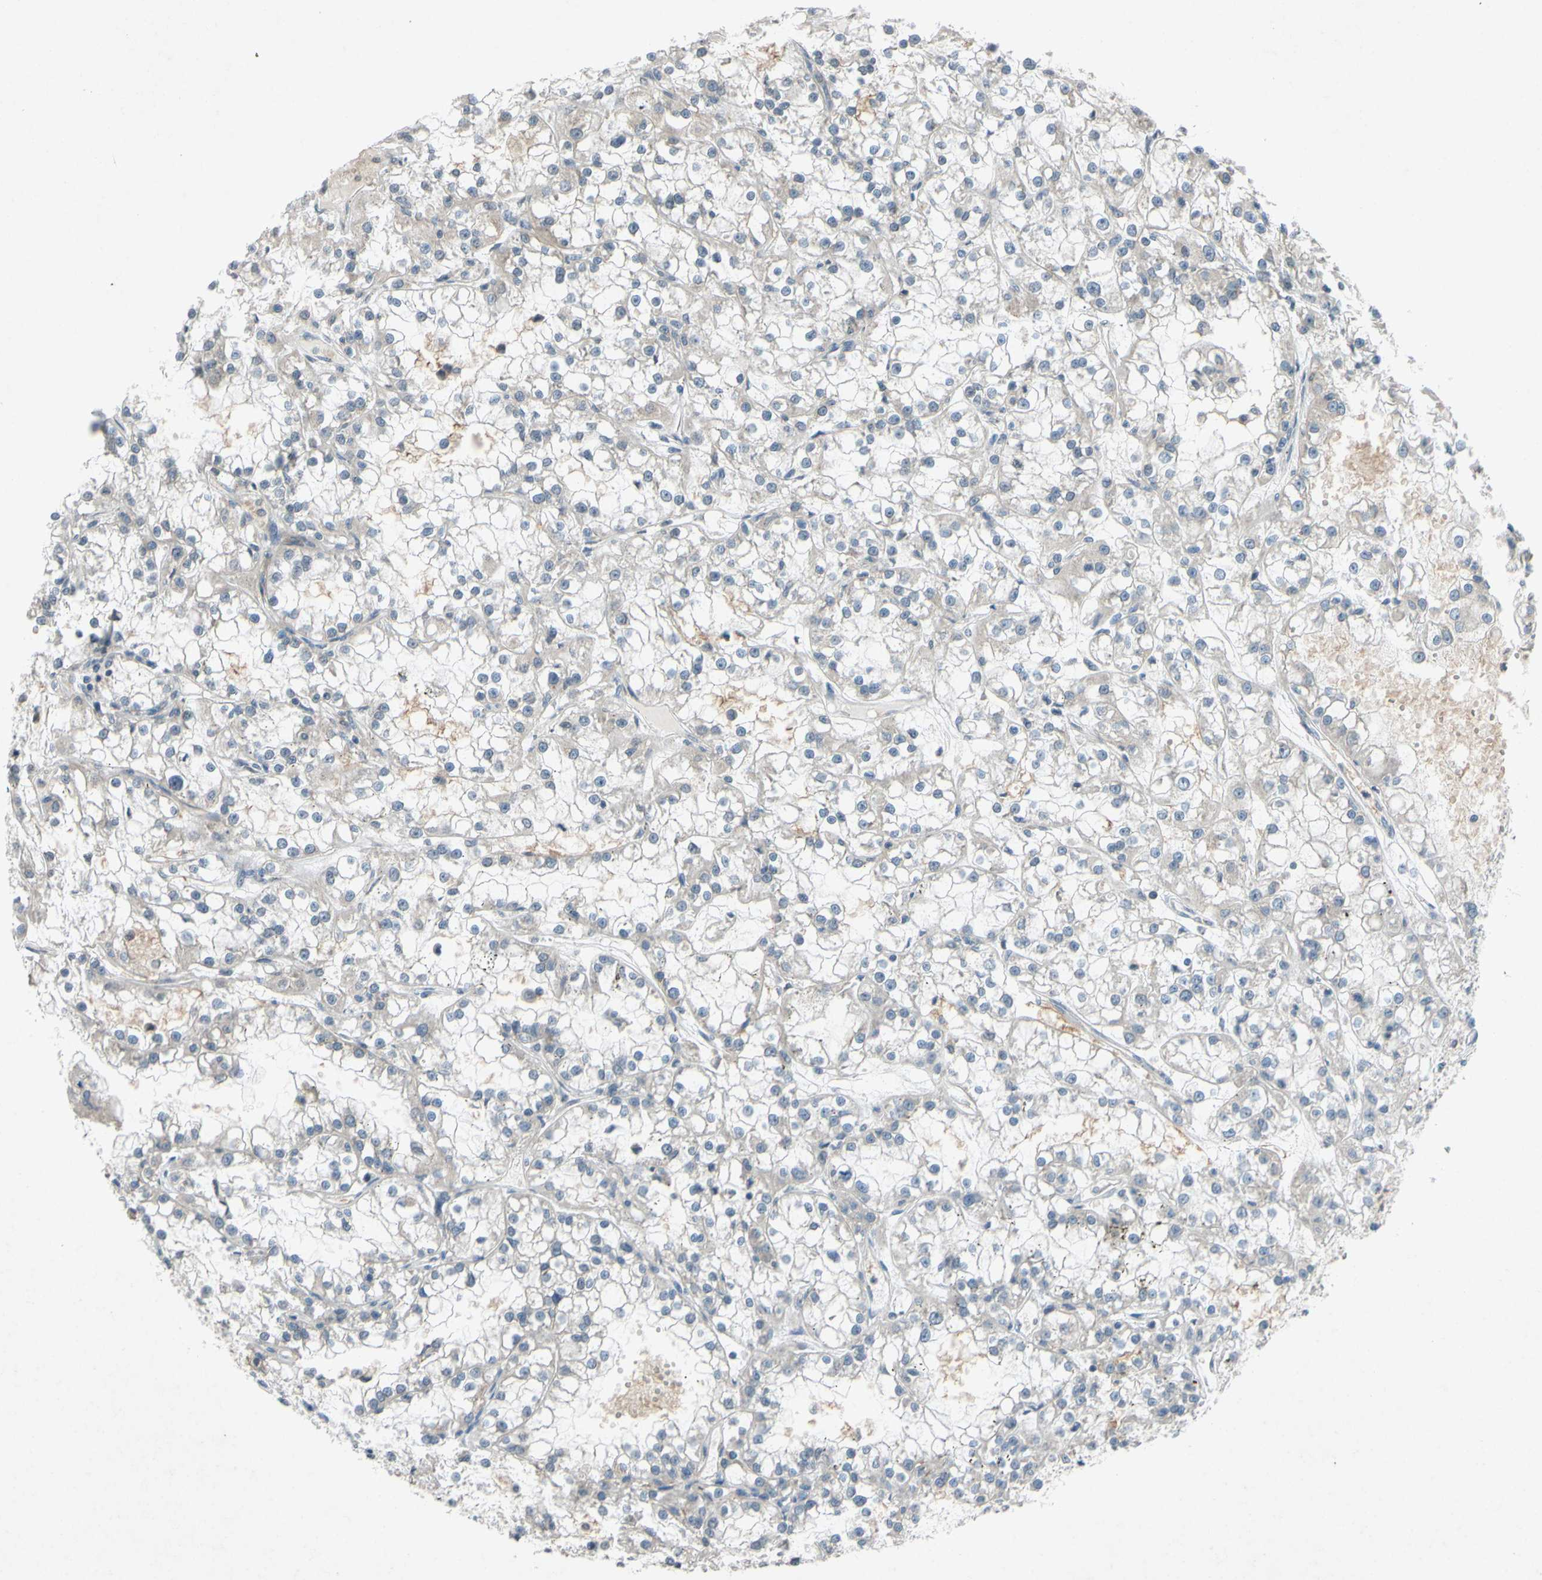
{"staining": {"intensity": "weak", "quantity": "<25%", "location": "cytoplasmic/membranous"}, "tissue": "renal cancer", "cell_type": "Tumor cells", "image_type": "cancer", "snomed": [{"axis": "morphology", "description": "Adenocarcinoma, NOS"}, {"axis": "topography", "description": "Kidney"}], "caption": "This is a histopathology image of immunohistochemistry staining of renal cancer (adenocarcinoma), which shows no positivity in tumor cells. Brightfield microscopy of immunohistochemistry stained with DAB (3,3'-diaminobenzidine) (brown) and hematoxylin (blue), captured at high magnification.", "gene": "ADD2", "patient": {"sex": "female", "age": 52}}